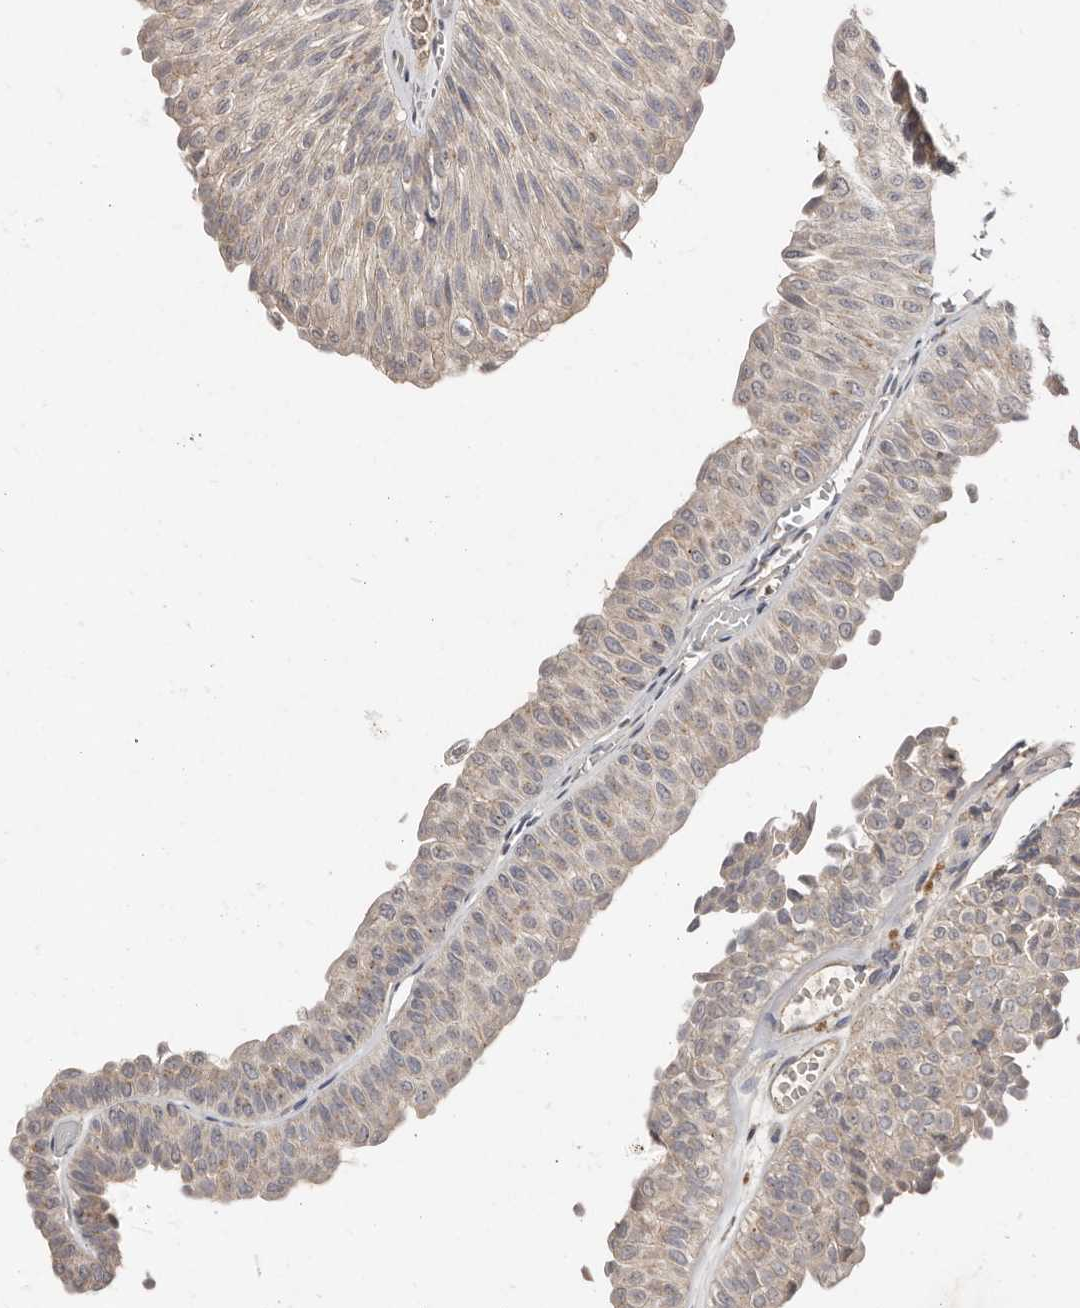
{"staining": {"intensity": "weak", "quantity": "<25%", "location": "cytoplasmic/membranous"}, "tissue": "urothelial cancer", "cell_type": "Tumor cells", "image_type": "cancer", "snomed": [{"axis": "morphology", "description": "Urothelial carcinoma, Low grade"}, {"axis": "topography", "description": "Urinary bladder"}], "caption": "DAB (3,3'-diaminobenzidine) immunohistochemical staining of human urothelial cancer shows no significant expression in tumor cells.", "gene": "SLC39A2", "patient": {"sex": "male", "age": 78}}